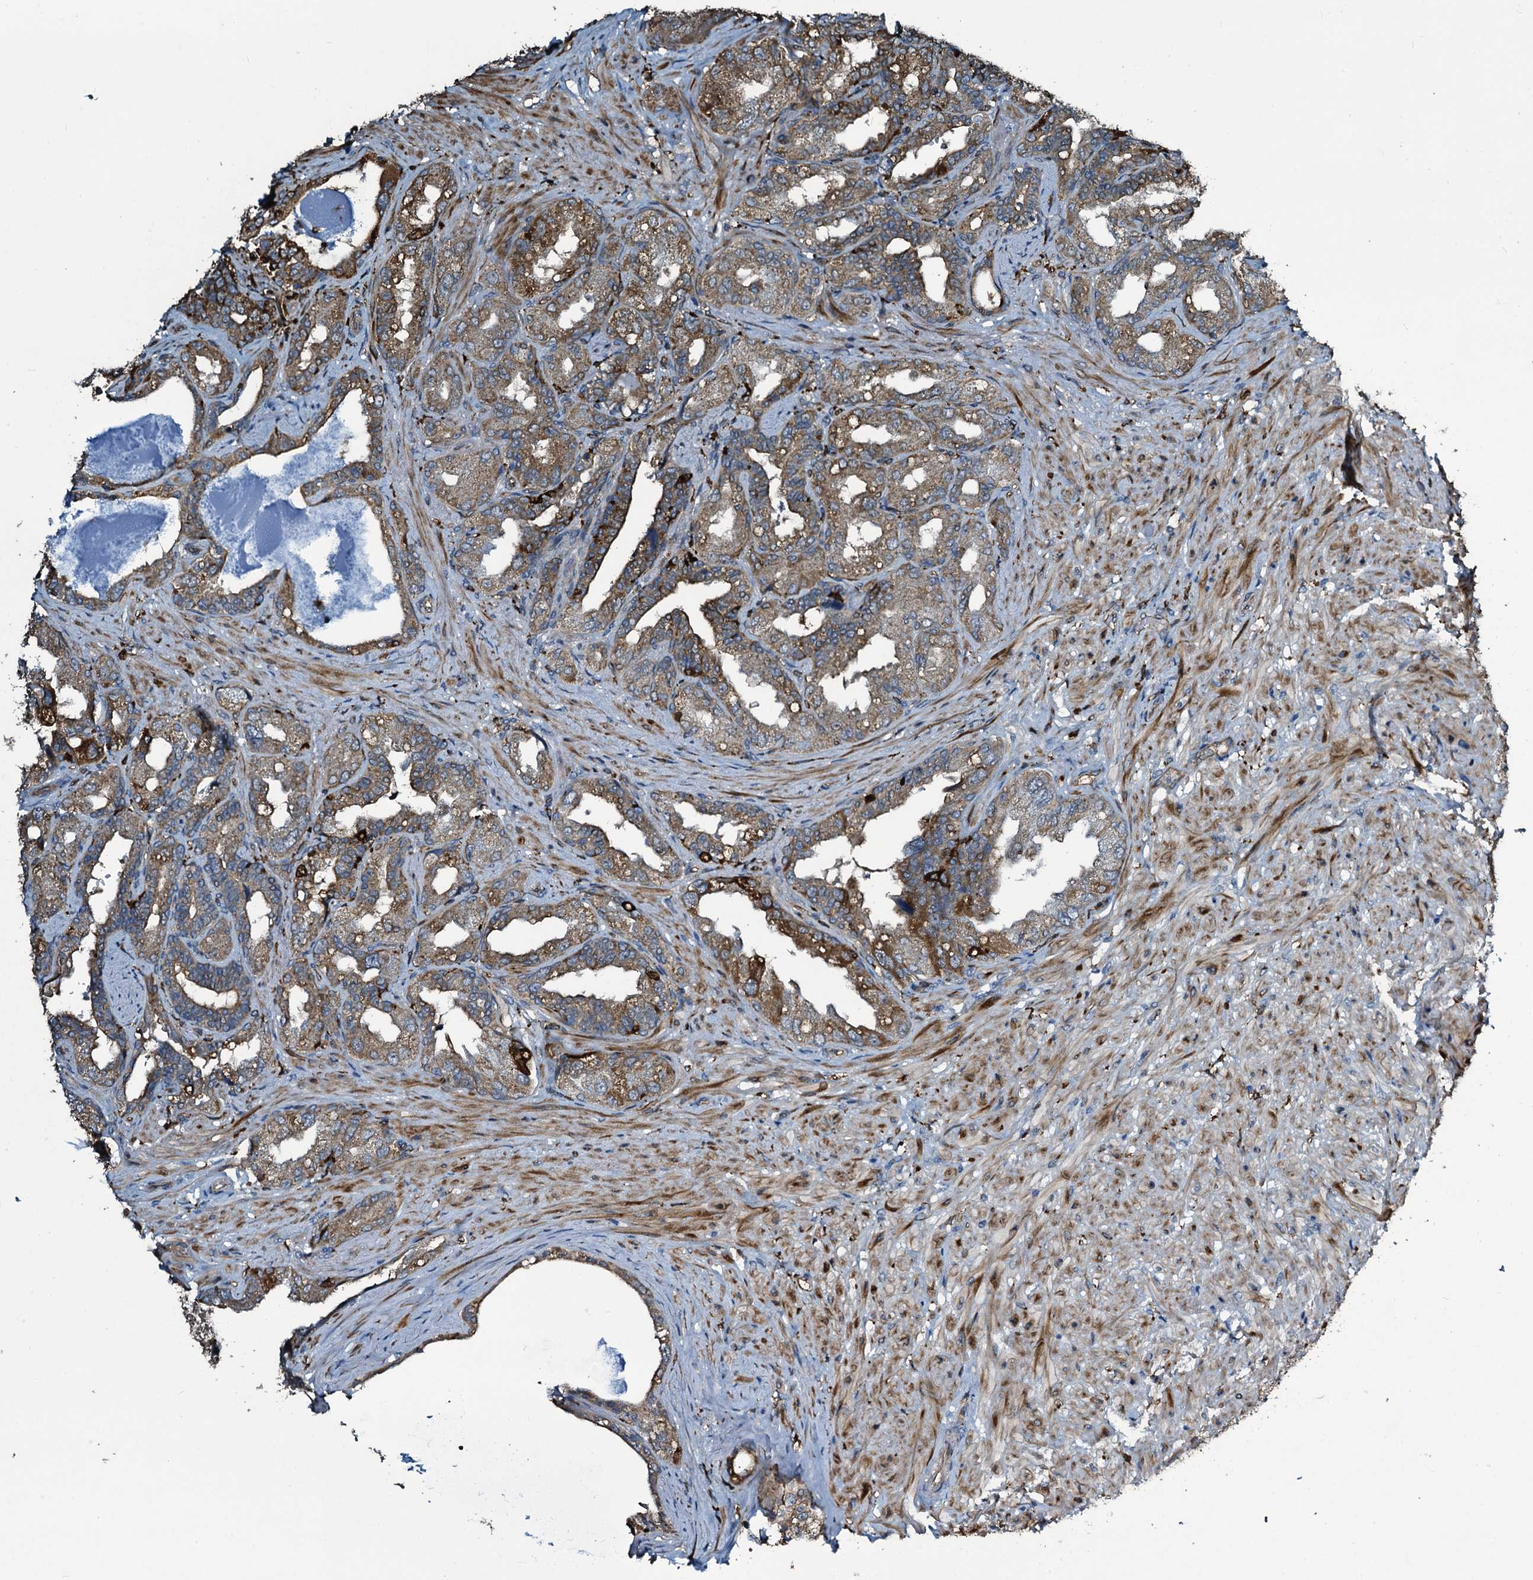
{"staining": {"intensity": "moderate", "quantity": ">75%", "location": "cytoplasmic/membranous"}, "tissue": "seminal vesicle", "cell_type": "Glandular cells", "image_type": "normal", "snomed": [{"axis": "morphology", "description": "Normal tissue, NOS"}, {"axis": "topography", "description": "Seminal veicle"}, {"axis": "topography", "description": "Peripheral nerve tissue"}], "caption": "Moderate cytoplasmic/membranous protein expression is seen in approximately >75% of glandular cells in seminal vesicle.", "gene": "TPGS2", "patient": {"sex": "male", "age": 63}}